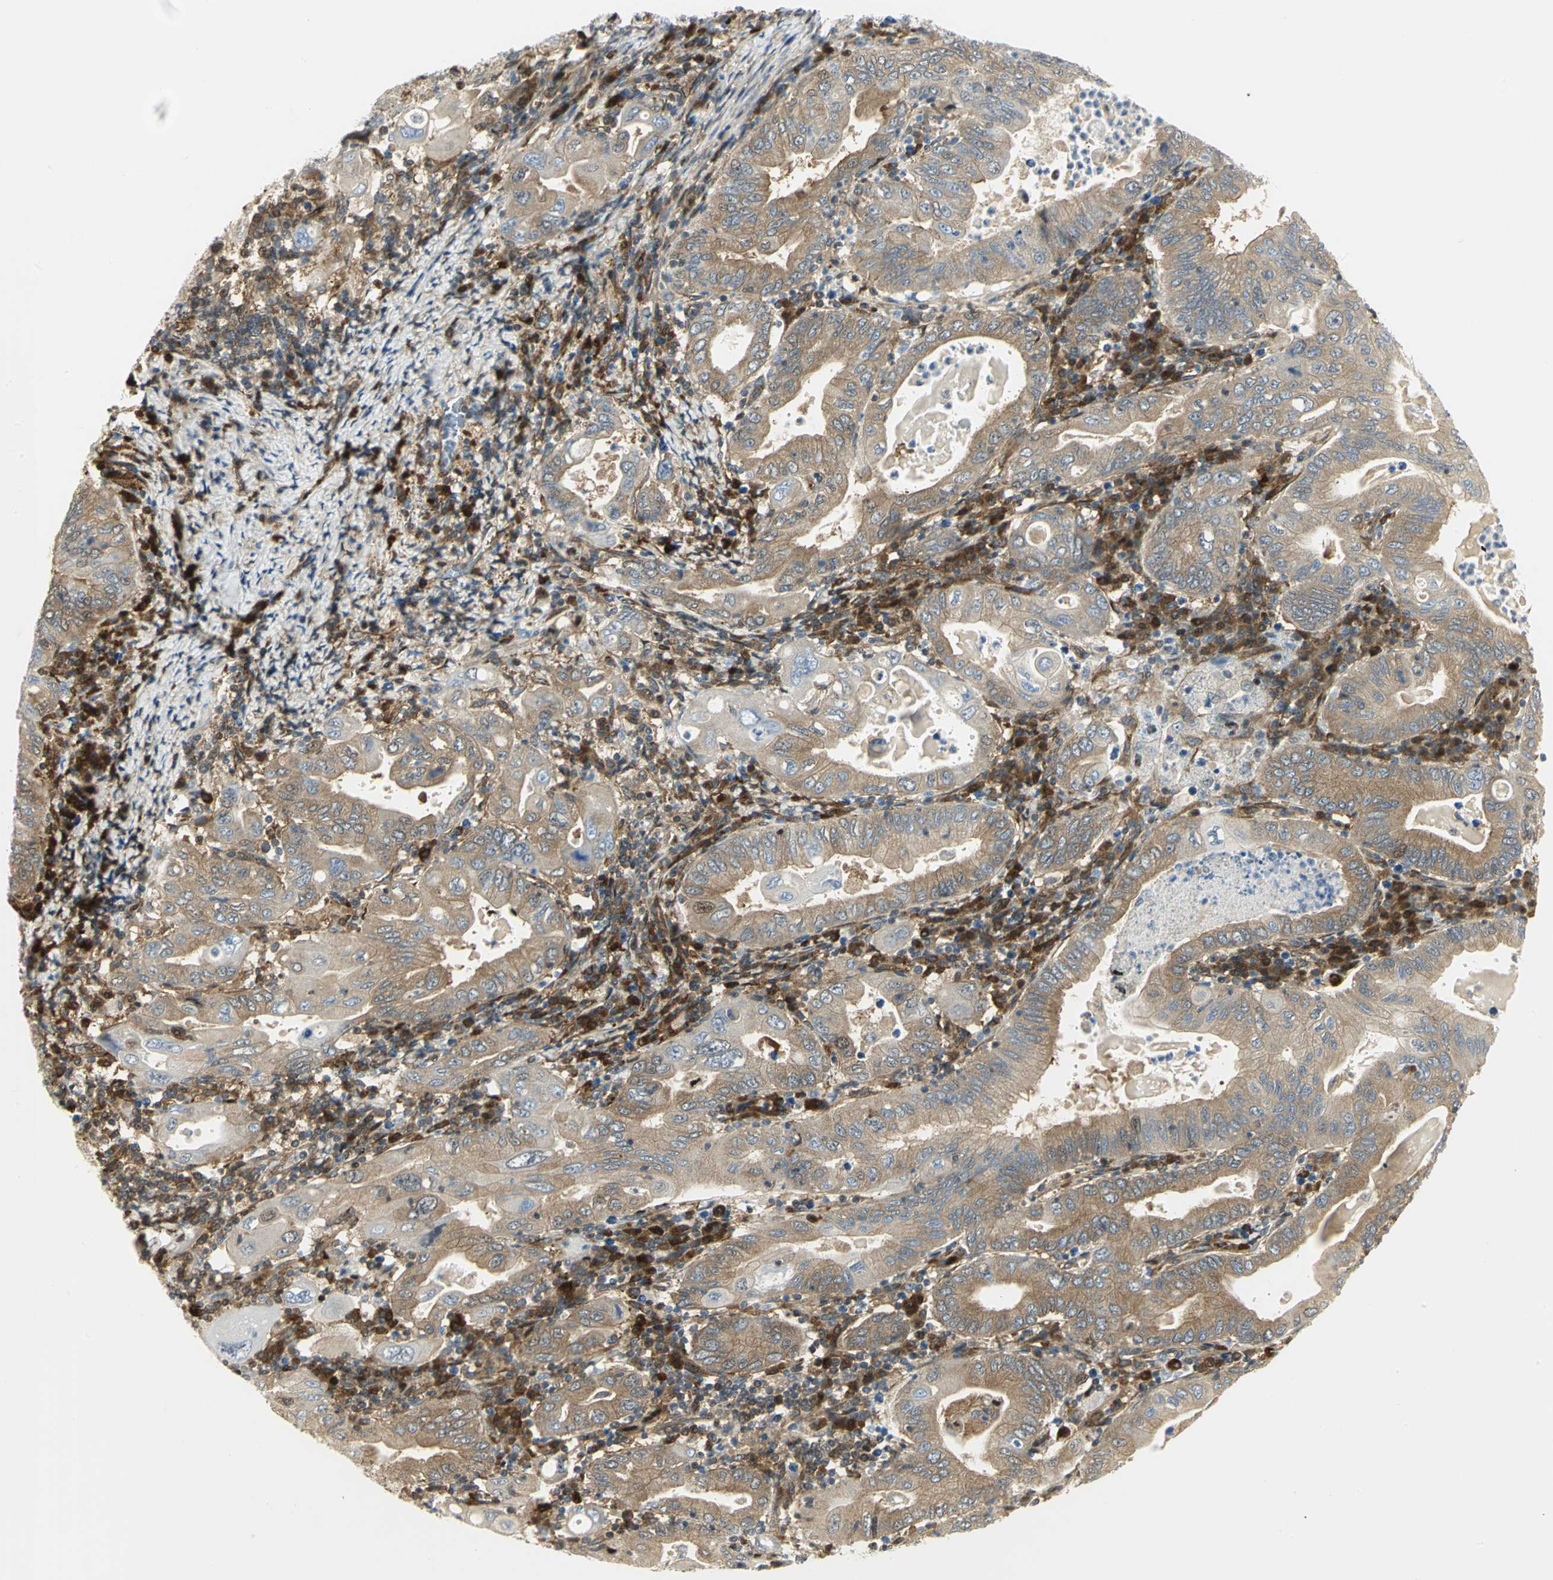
{"staining": {"intensity": "moderate", "quantity": ">75%", "location": "cytoplasmic/membranous"}, "tissue": "stomach cancer", "cell_type": "Tumor cells", "image_type": "cancer", "snomed": [{"axis": "morphology", "description": "Normal tissue, NOS"}, {"axis": "morphology", "description": "Adenocarcinoma, NOS"}, {"axis": "topography", "description": "Esophagus"}, {"axis": "topography", "description": "Stomach, upper"}, {"axis": "topography", "description": "Peripheral nerve tissue"}], "caption": "Immunohistochemical staining of human stomach adenocarcinoma demonstrates medium levels of moderate cytoplasmic/membranous protein expression in approximately >75% of tumor cells.", "gene": "EEA1", "patient": {"sex": "male", "age": 62}}